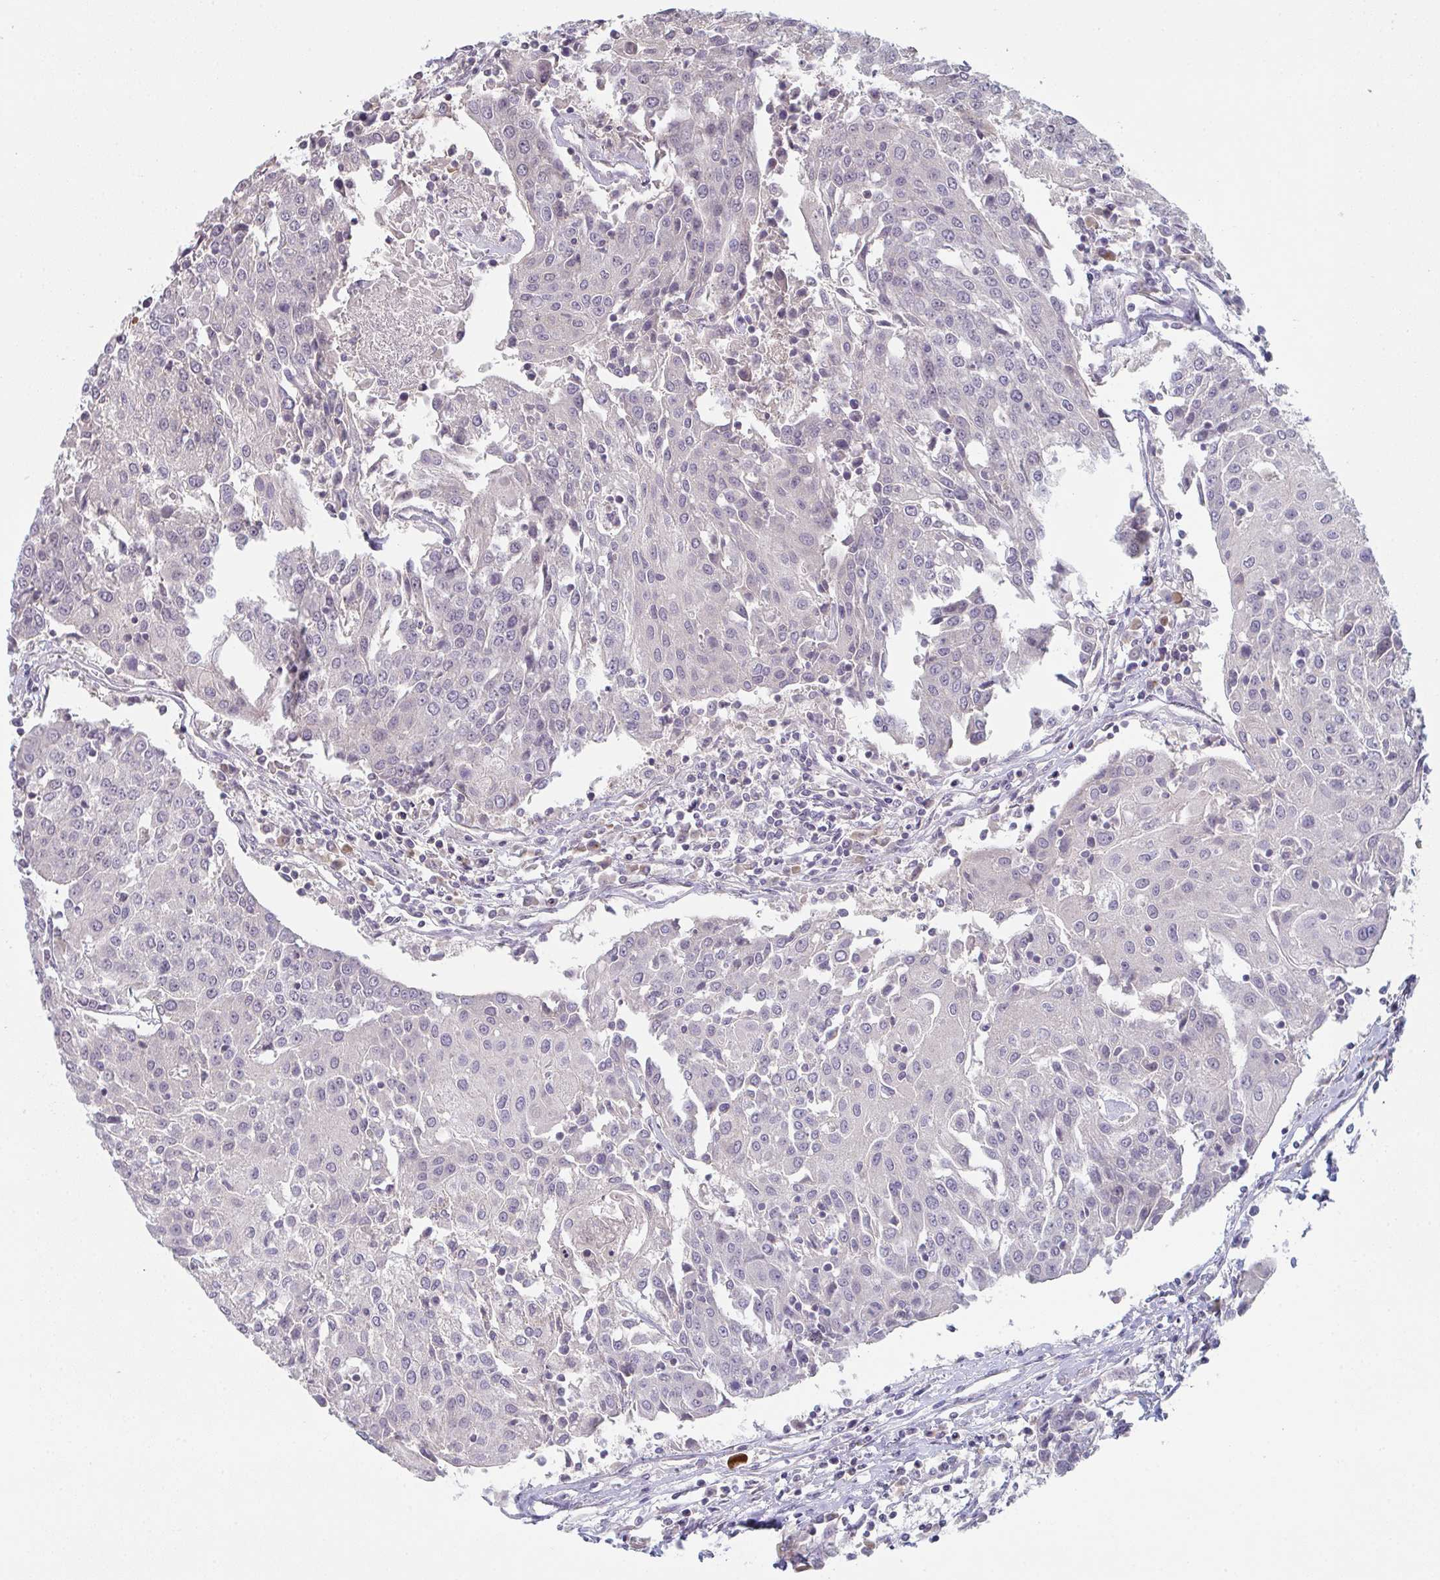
{"staining": {"intensity": "negative", "quantity": "none", "location": "none"}, "tissue": "urothelial cancer", "cell_type": "Tumor cells", "image_type": "cancer", "snomed": [{"axis": "morphology", "description": "Urothelial carcinoma, High grade"}, {"axis": "topography", "description": "Urinary bladder"}], "caption": "Micrograph shows no protein positivity in tumor cells of high-grade urothelial carcinoma tissue. (DAB immunohistochemistry visualized using brightfield microscopy, high magnification).", "gene": "ZNF214", "patient": {"sex": "female", "age": 85}}